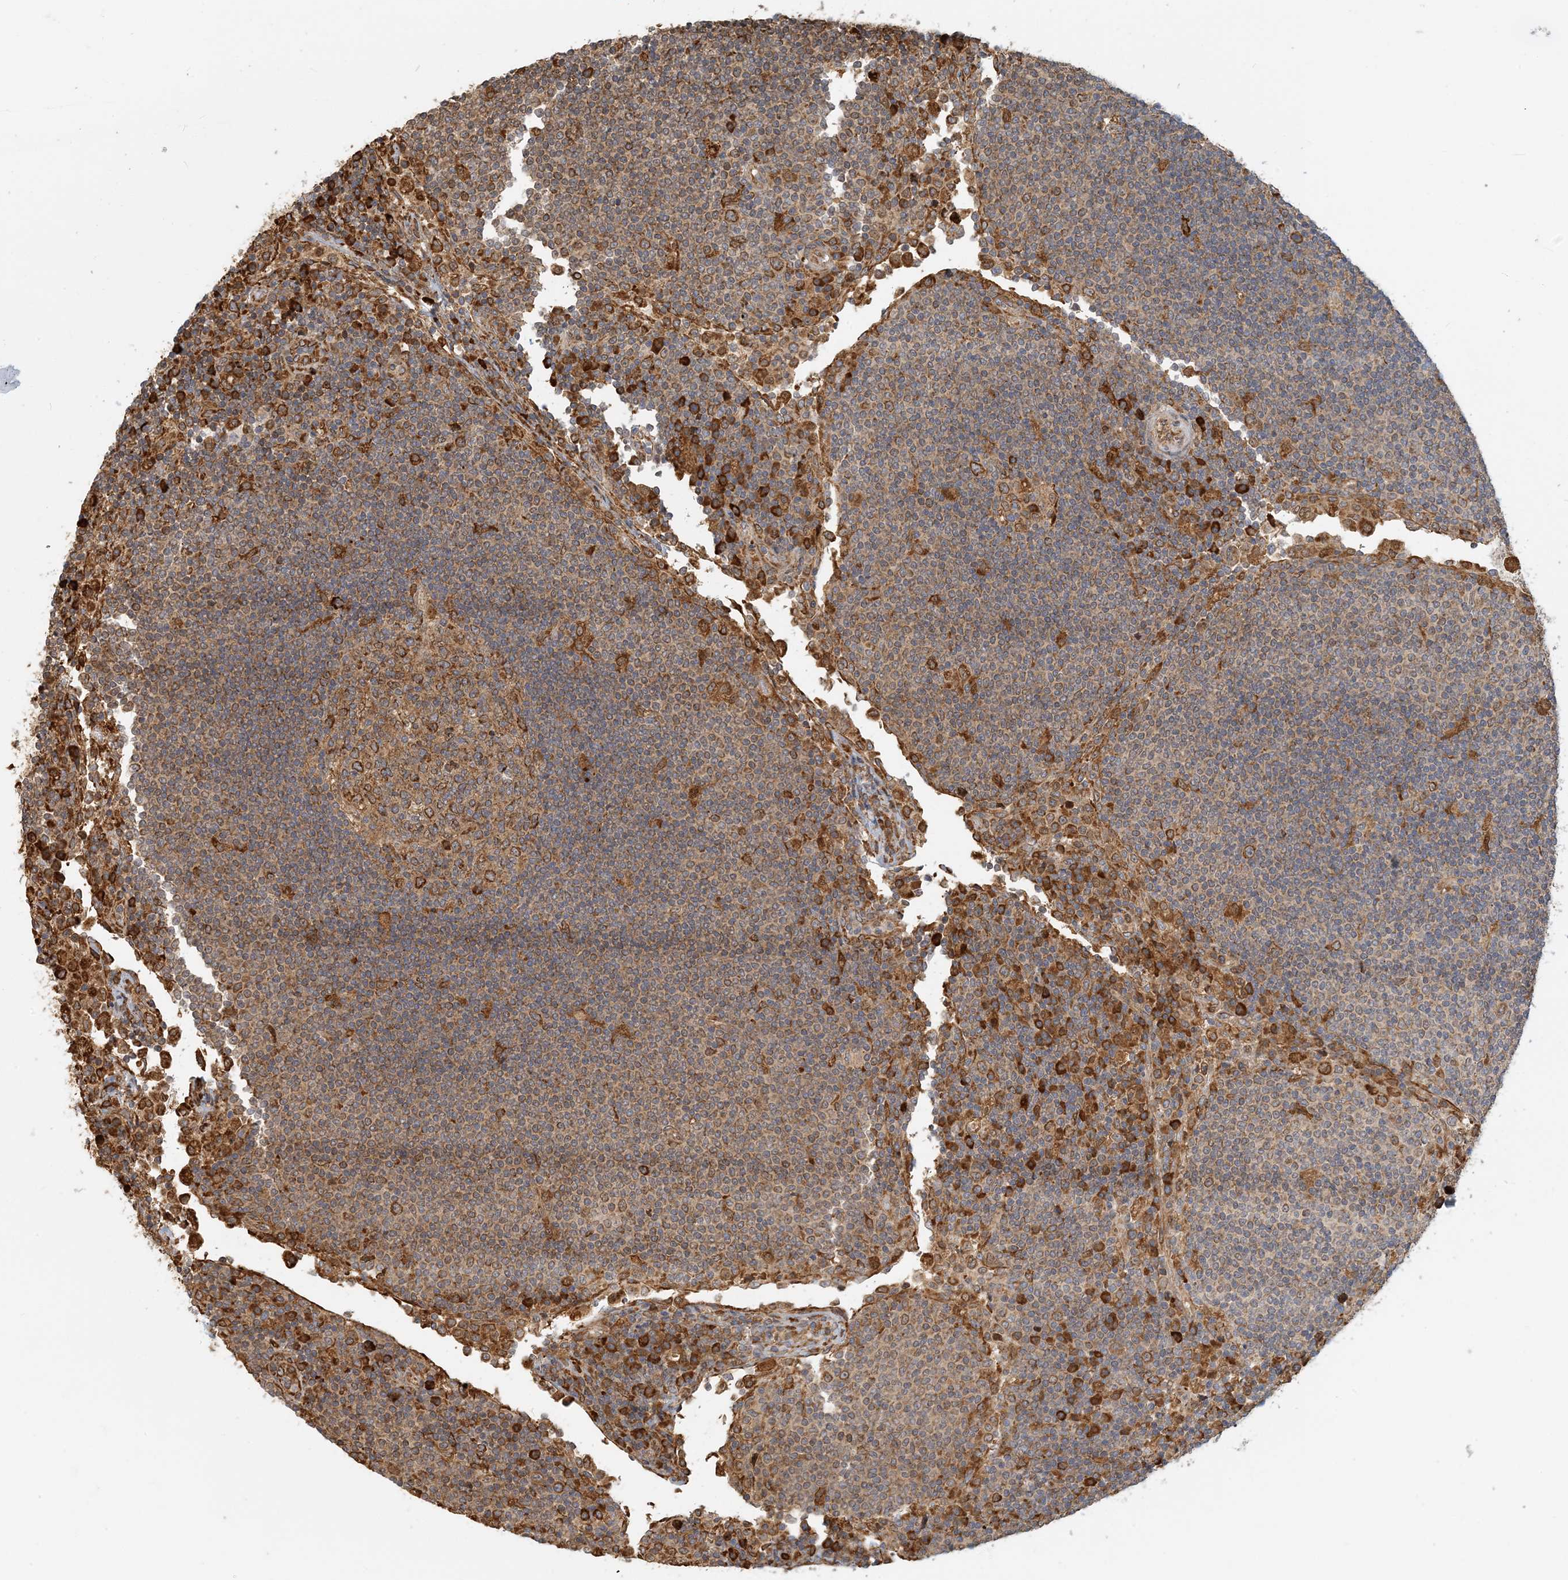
{"staining": {"intensity": "moderate", "quantity": ">75%", "location": "cytoplasmic/membranous"}, "tissue": "lymph node", "cell_type": "Germinal center cells", "image_type": "normal", "snomed": [{"axis": "morphology", "description": "Normal tissue, NOS"}, {"axis": "topography", "description": "Lymph node"}], "caption": "Lymph node stained for a protein exhibits moderate cytoplasmic/membranous positivity in germinal center cells. The staining is performed using DAB (3,3'-diaminobenzidine) brown chromogen to label protein expression. The nuclei are counter-stained blue using hematoxylin.", "gene": "HNMT", "patient": {"sex": "female", "age": 53}}